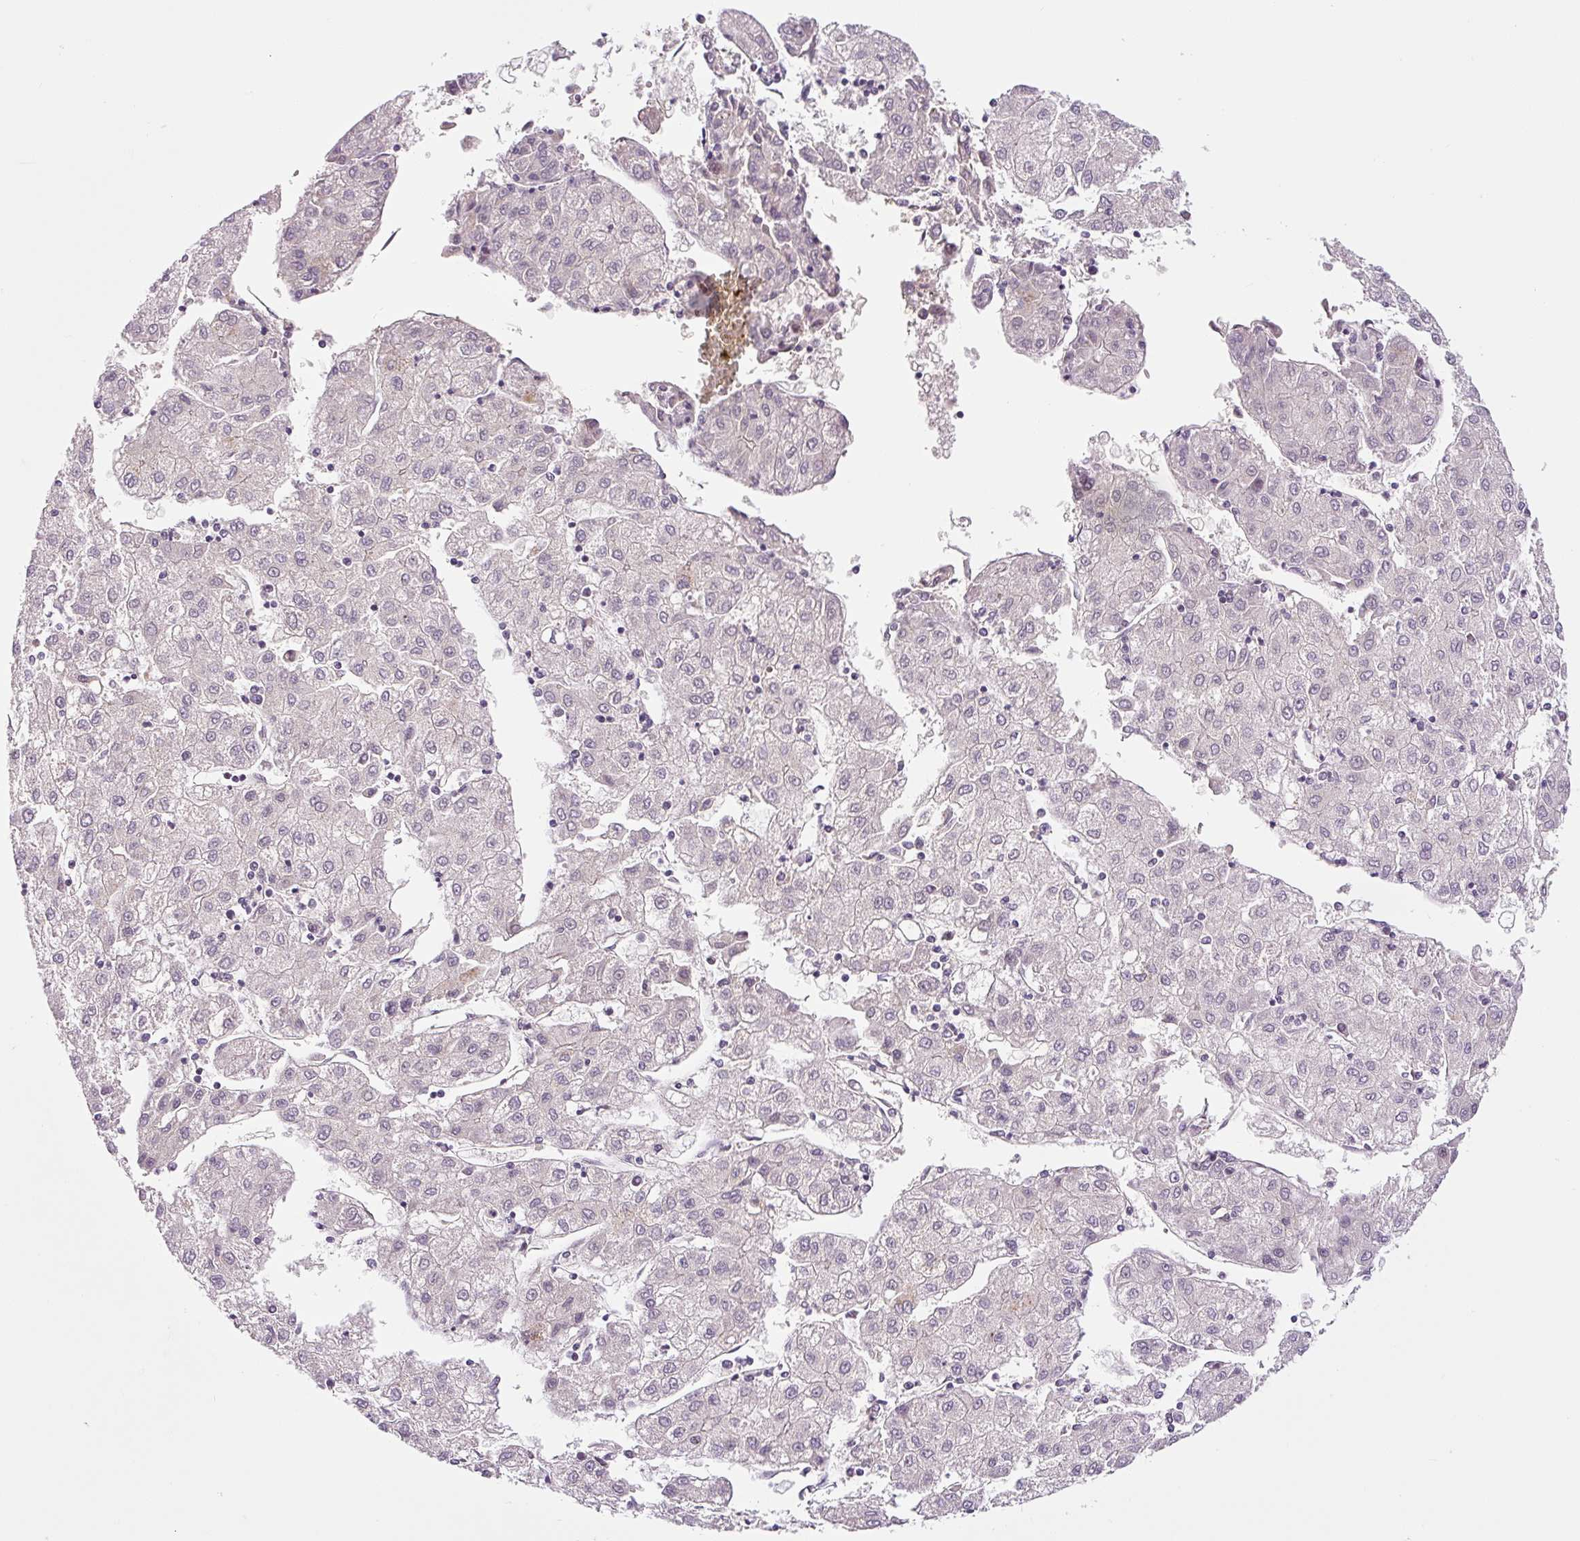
{"staining": {"intensity": "negative", "quantity": "none", "location": "none"}, "tissue": "liver cancer", "cell_type": "Tumor cells", "image_type": "cancer", "snomed": [{"axis": "morphology", "description": "Carcinoma, Hepatocellular, NOS"}, {"axis": "topography", "description": "Liver"}], "caption": "The photomicrograph exhibits no staining of tumor cells in liver hepatocellular carcinoma.", "gene": "PRKAA2", "patient": {"sex": "male", "age": 72}}